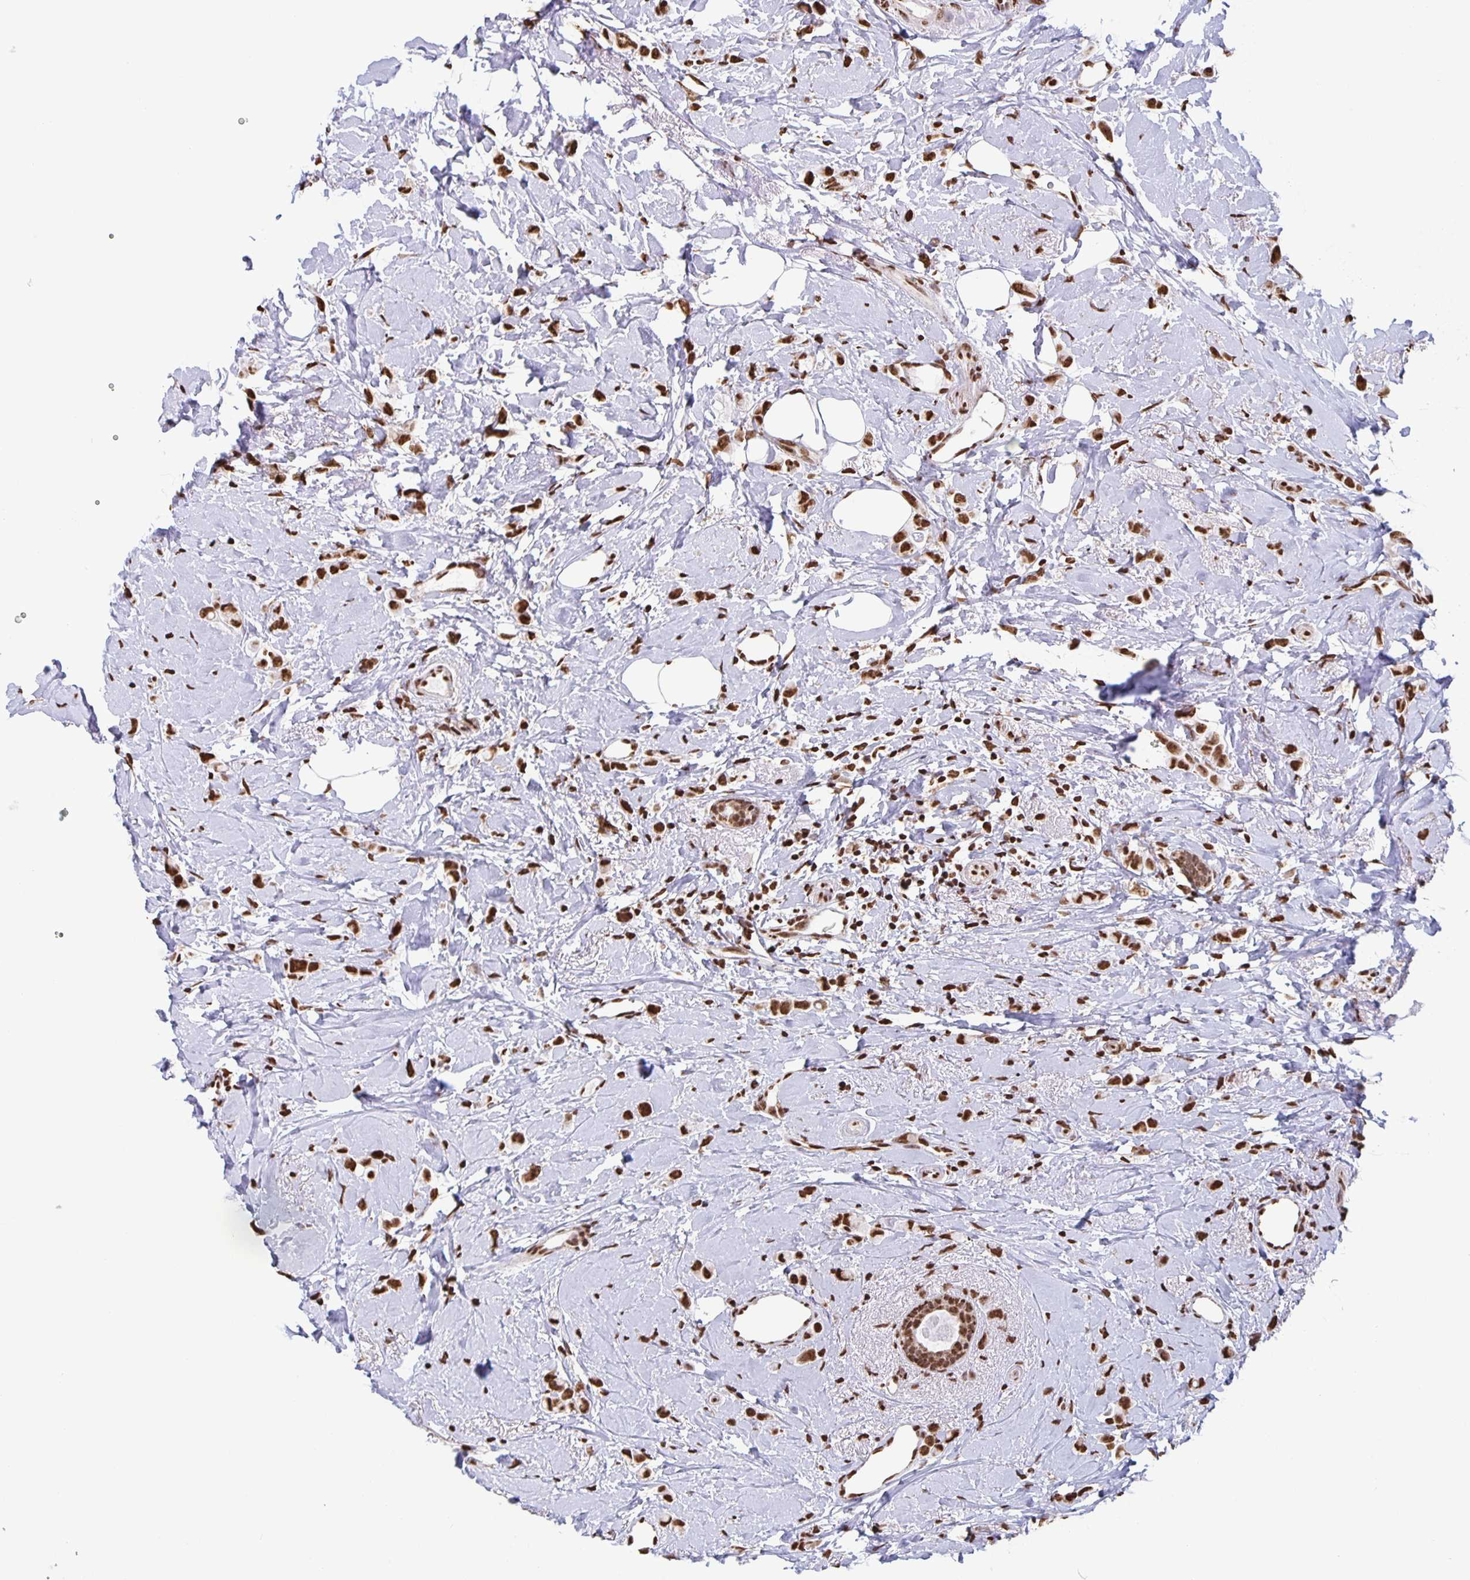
{"staining": {"intensity": "strong", "quantity": ">75%", "location": "nuclear"}, "tissue": "breast cancer", "cell_type": "Tumor cells", "image_type": "cancer", "snomed": [{"axis": "morphology", "description": "Lobular carcinoma"}, {"axis": "topography", "description": "Breast"}], "caption": "Human lobular carcinoma (breast) stained with a protein marker displays strong staining in tumor cells.", "gene": "DUT", "patient": {"sex": "female", "age": 66}}